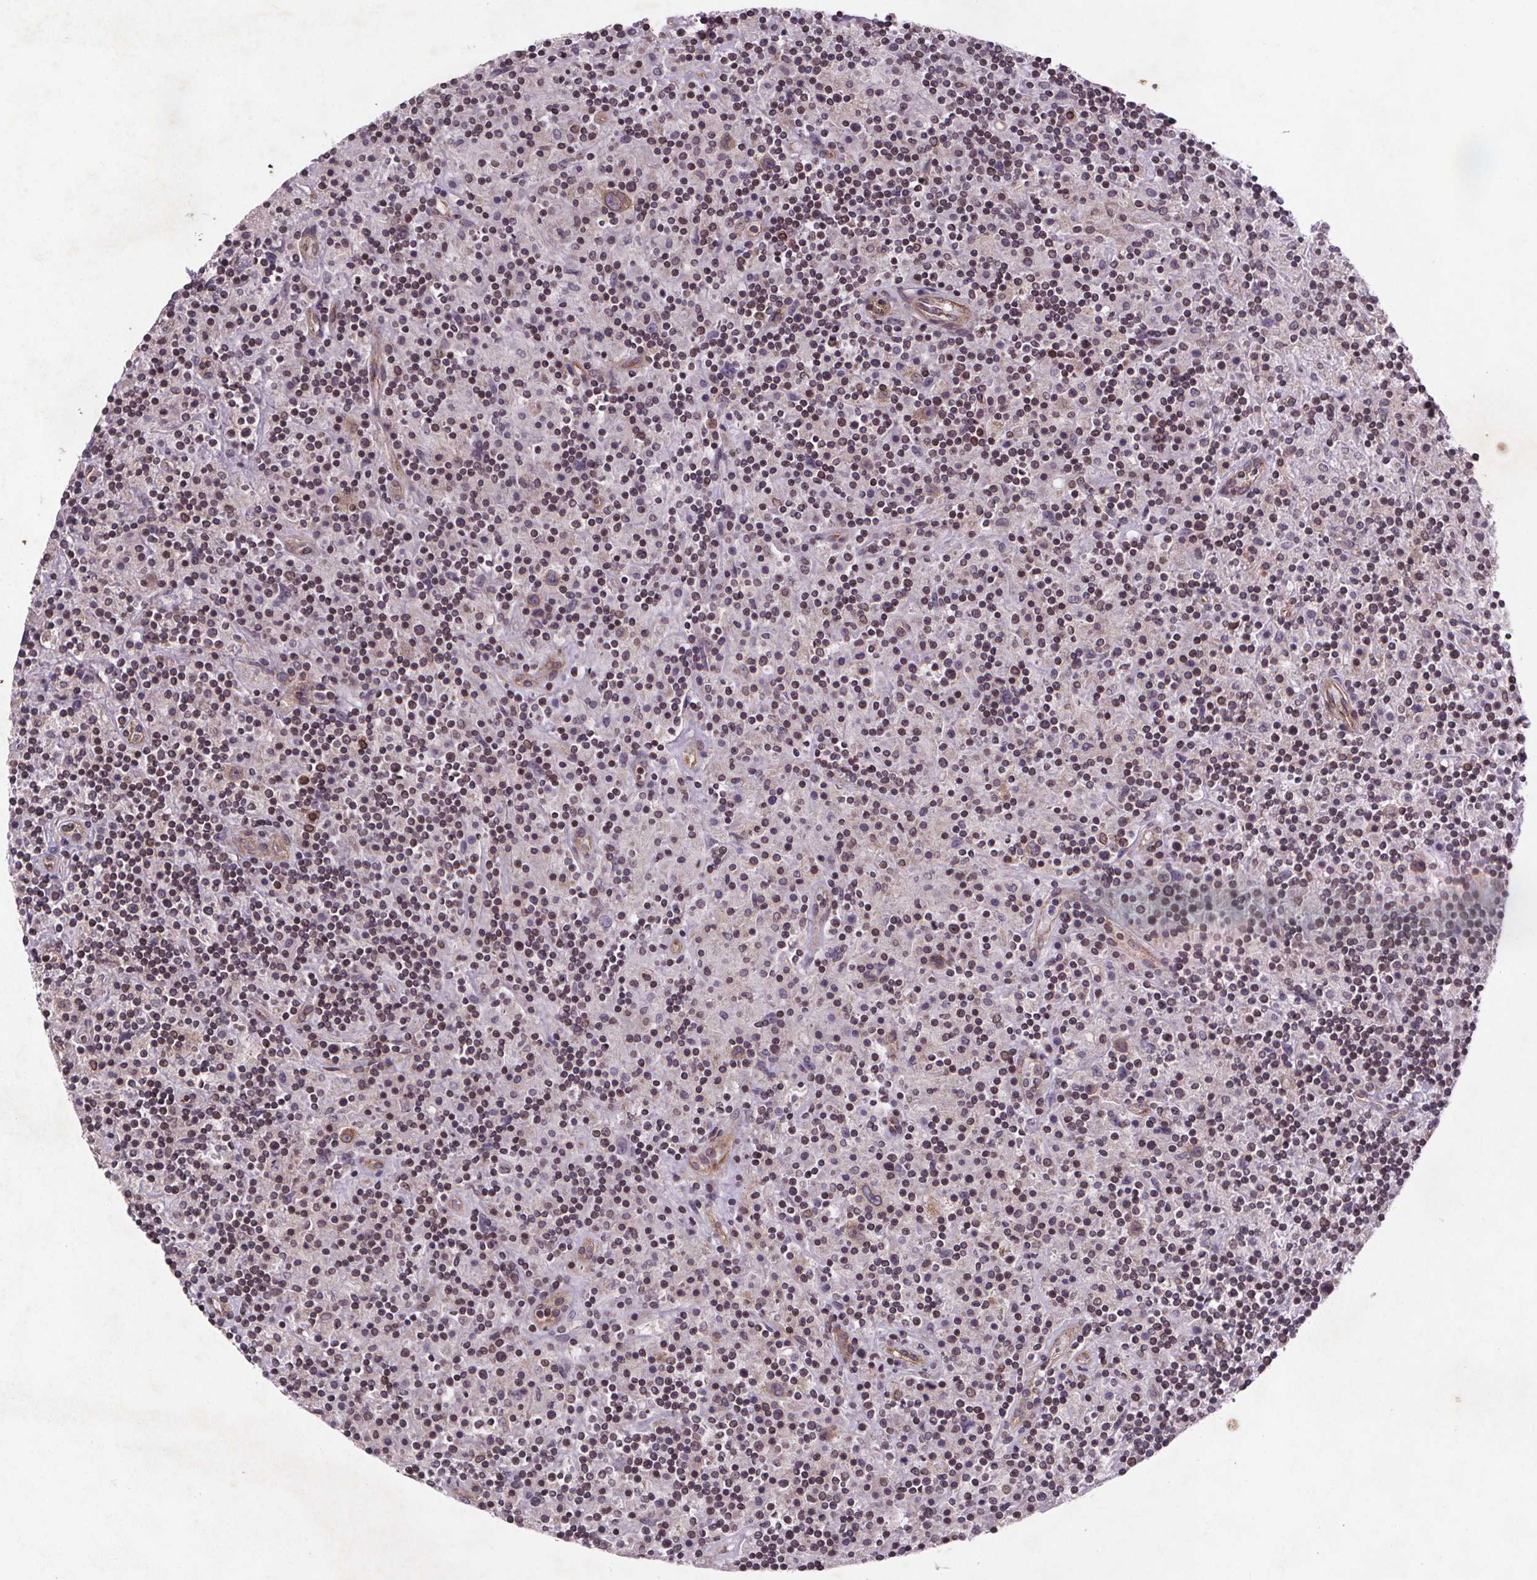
{"staining": {"intensity": "weak", "quantity": ">75%", "location": "cytoplasmic/membranous"}, "tissue": "lymphoma", "cell_type": "Tumor cells", "image_type": "cancer", "snomed": [{"axis": "morphology", "description": "Hodgkin's disease, NOS"}, {"axis": "topography", "description": "Lymph node"}], "caption": "Immunohistochemistry (IHC) of Hodgkin's disease demonstrates low levels of weak cytoplasmic/membranous positivity in about >75% of tumor cells.", "gene": "STRN3", "patient": {"sex": "male", "age": 70}}